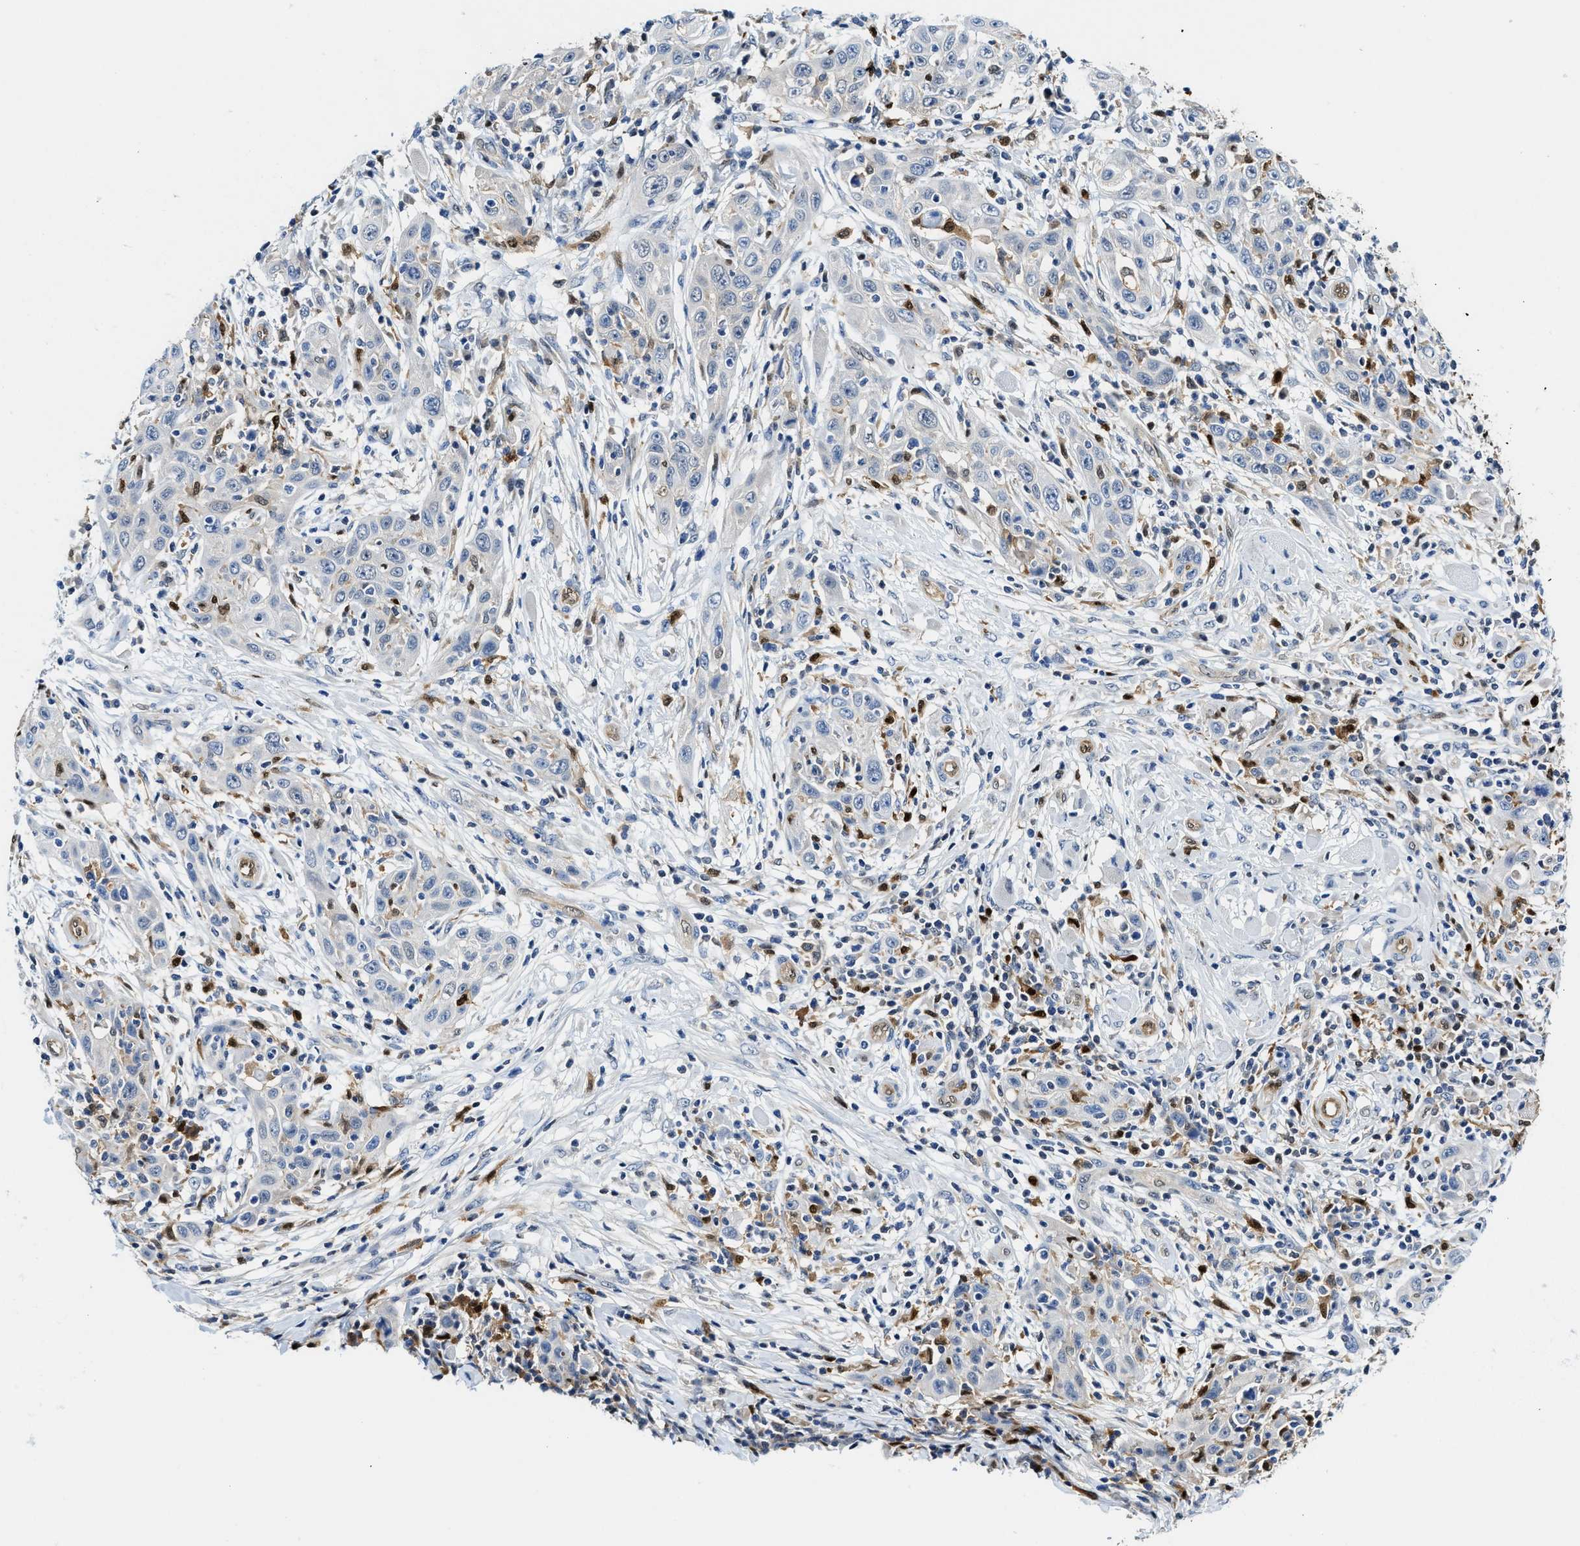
{"staining": {"intensity": "negative", "quantity": "none", "location": "none"}, "tissue": "skin cancer", "cell_type": "Tumor cells", "image_type": "cancer", "snomed": [{"axis": "morphology", "description": "Squamous cell carcinoma, NOS"}, {"axis": "topography", "description": "Skin"}], "caption": "High magnification brightfield microscopy of skin cancer stained with DAB (3,3'-diaminobenzidine) (brown) and counterstained with hematoxylin (blue): tumor cells show no significant positivity. The staining is performed using DAB brown chromogen with nuclei counter-stained in using hematoxylin.", "gene": "LTA4H", "patient": {"sex": "female", "age": 88}}